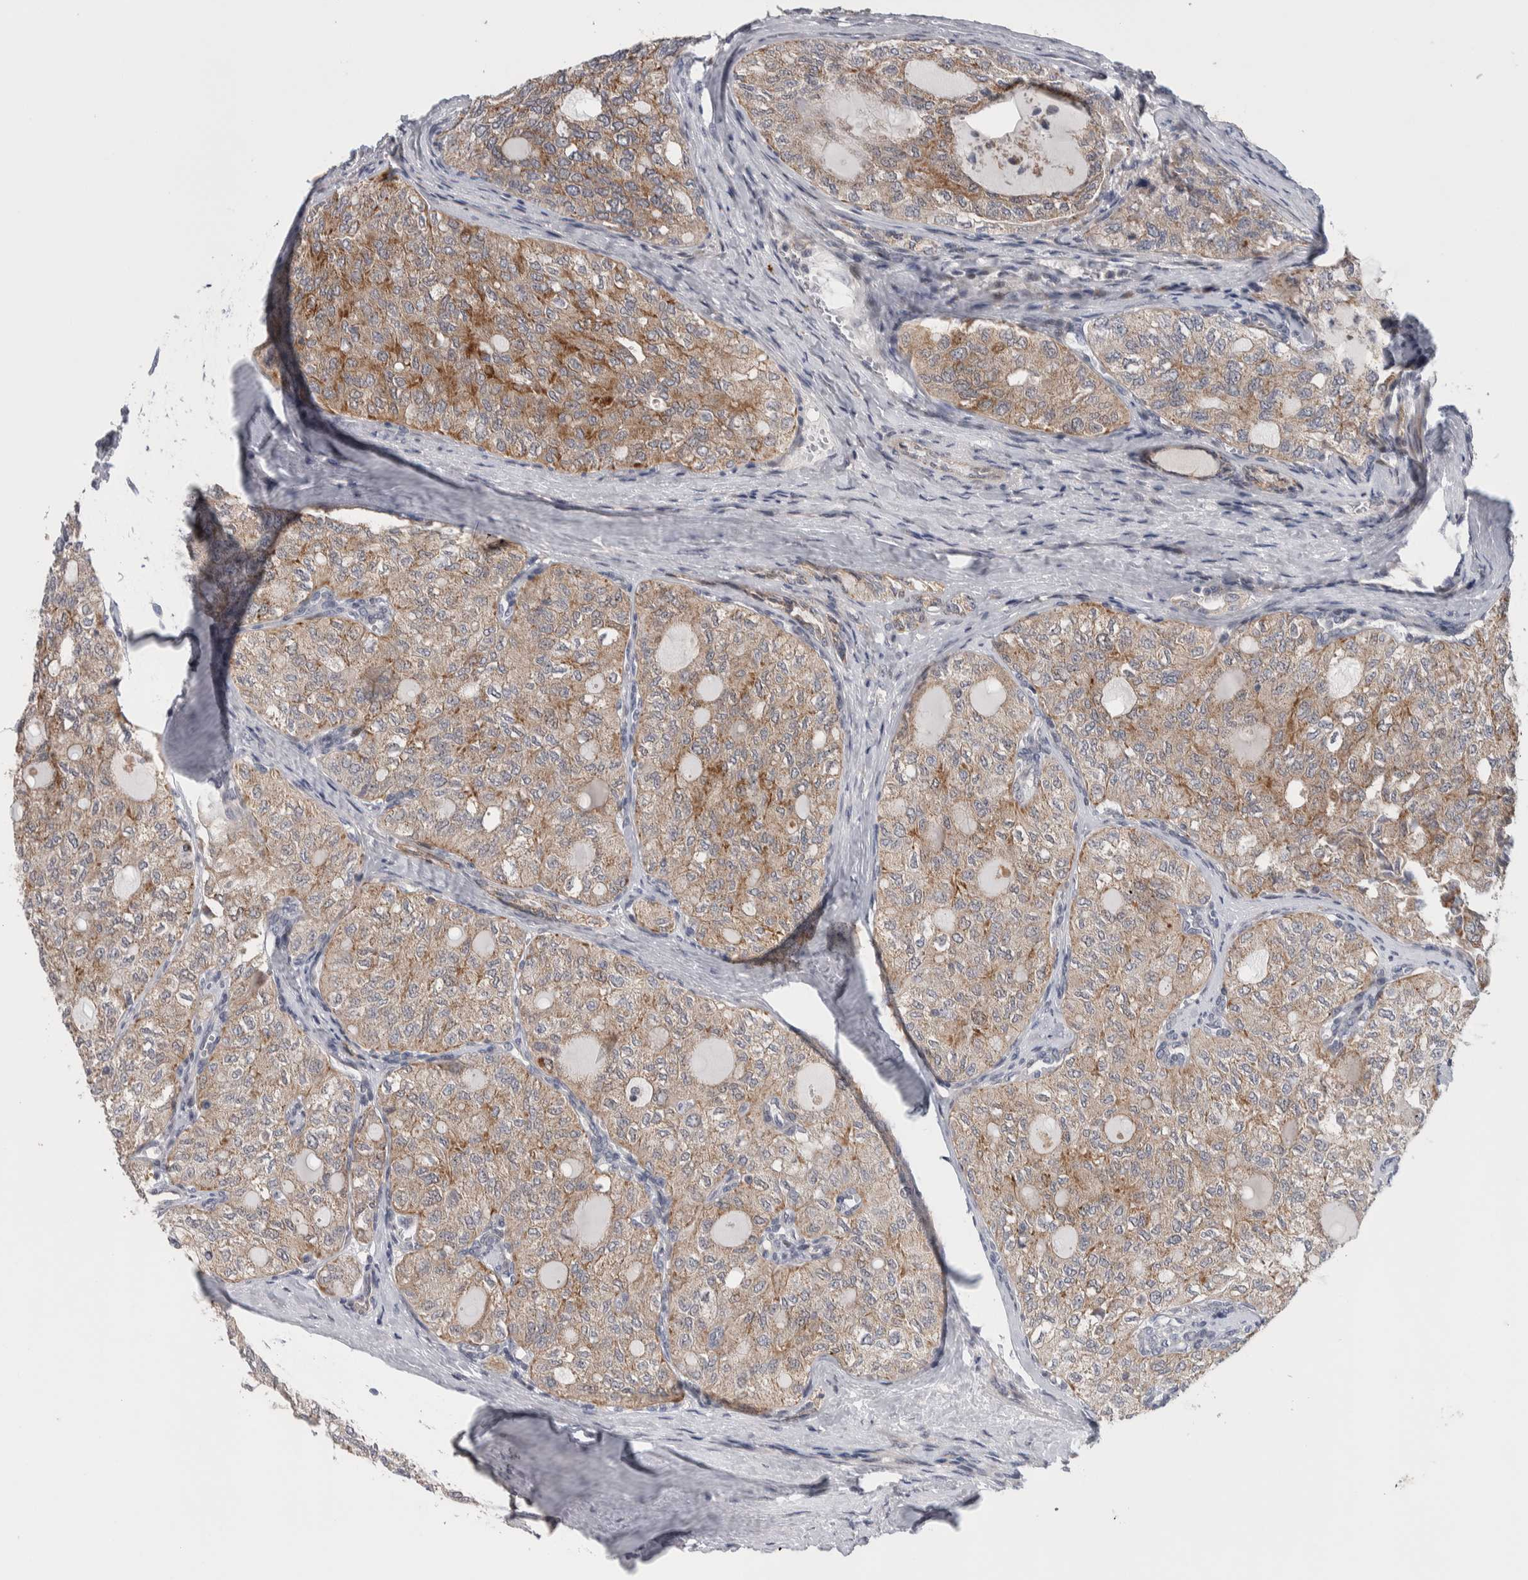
{"staining": {"intensity": "moderate", "quantity": "25%-75%", "location": "cytoplasmic/membranous"}, "tissue": "thyroid cancer", "cell_type": "Tumor cells", "image_type": "cancer", "snomed": [{"axis": "morphology", "description": "Follicular adenoma carcinoma, NOS"}, {"axis": "topography", "description": "Thyroid gland"}], "caption": "Immunohistochemical staining of thyroid follicular adenoma carcinoma demonstrates medium levels of moderate cytoplasmic/membranous positivity in approximately 25%-75% of tumor cells.", "gene": "PRRG4", "patient": {"sex": "male", "age": 75}}